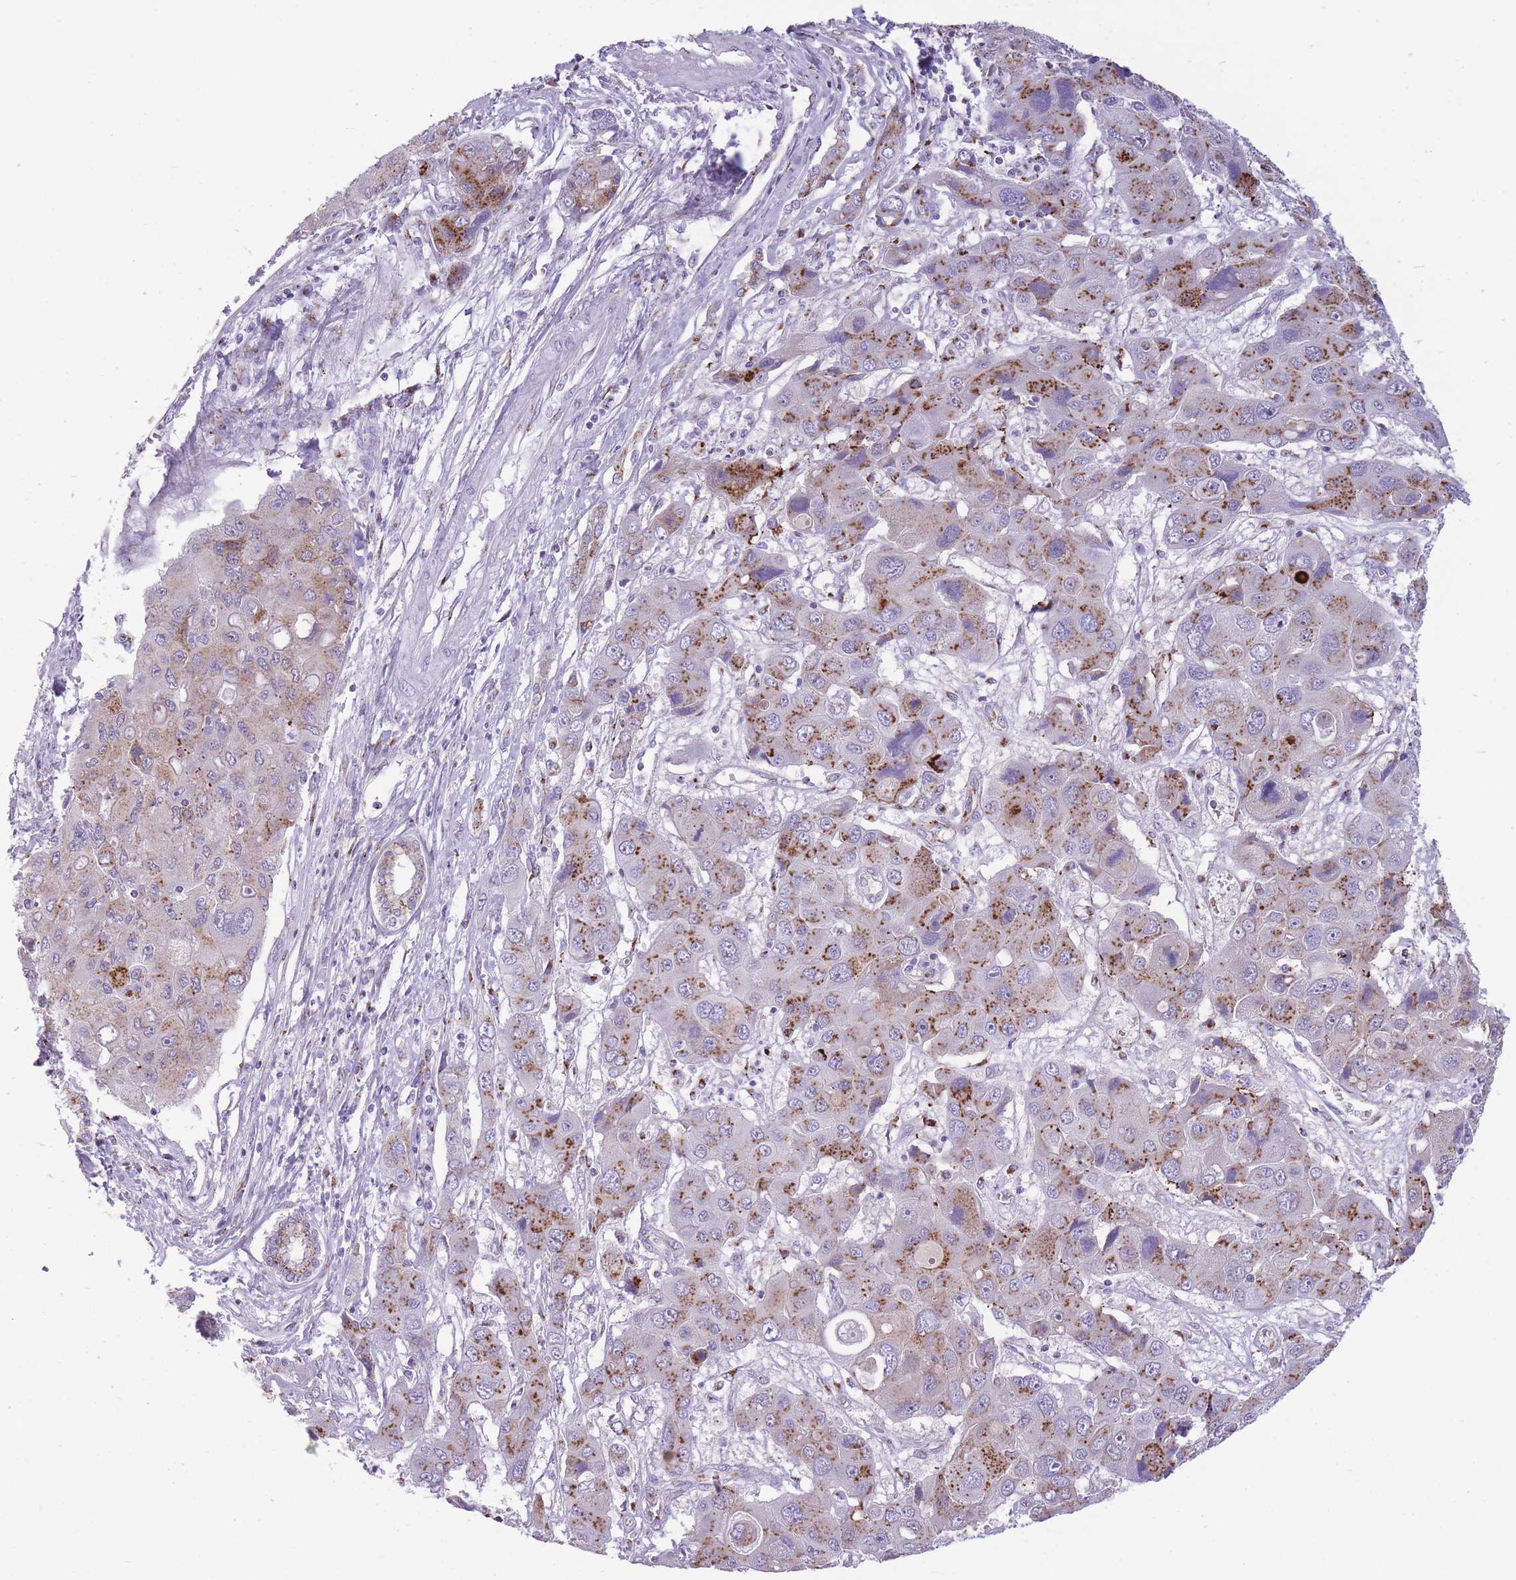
{"staining": {"intensity": "moderate", "quantity": ">75%", "location": "cytoplasmic/membranous"}, "tissue": "liver cancer", "cell_type": "Tumor cells", "image_type": "cancer", "snomed": [{"axis": "morphology", "description": "Cholangiocarcinoma"}, {"axis": "topography", "description": "Liver"}], "caption": "Brown immunohistochemical staining in cholangiocarcinoma (liver) reveals moderate cytoplasmic/membranous positivity in about >75% of tumor cells.", "gene": "B4GALT2", "patient": {"sex": "male", "age": 67}}